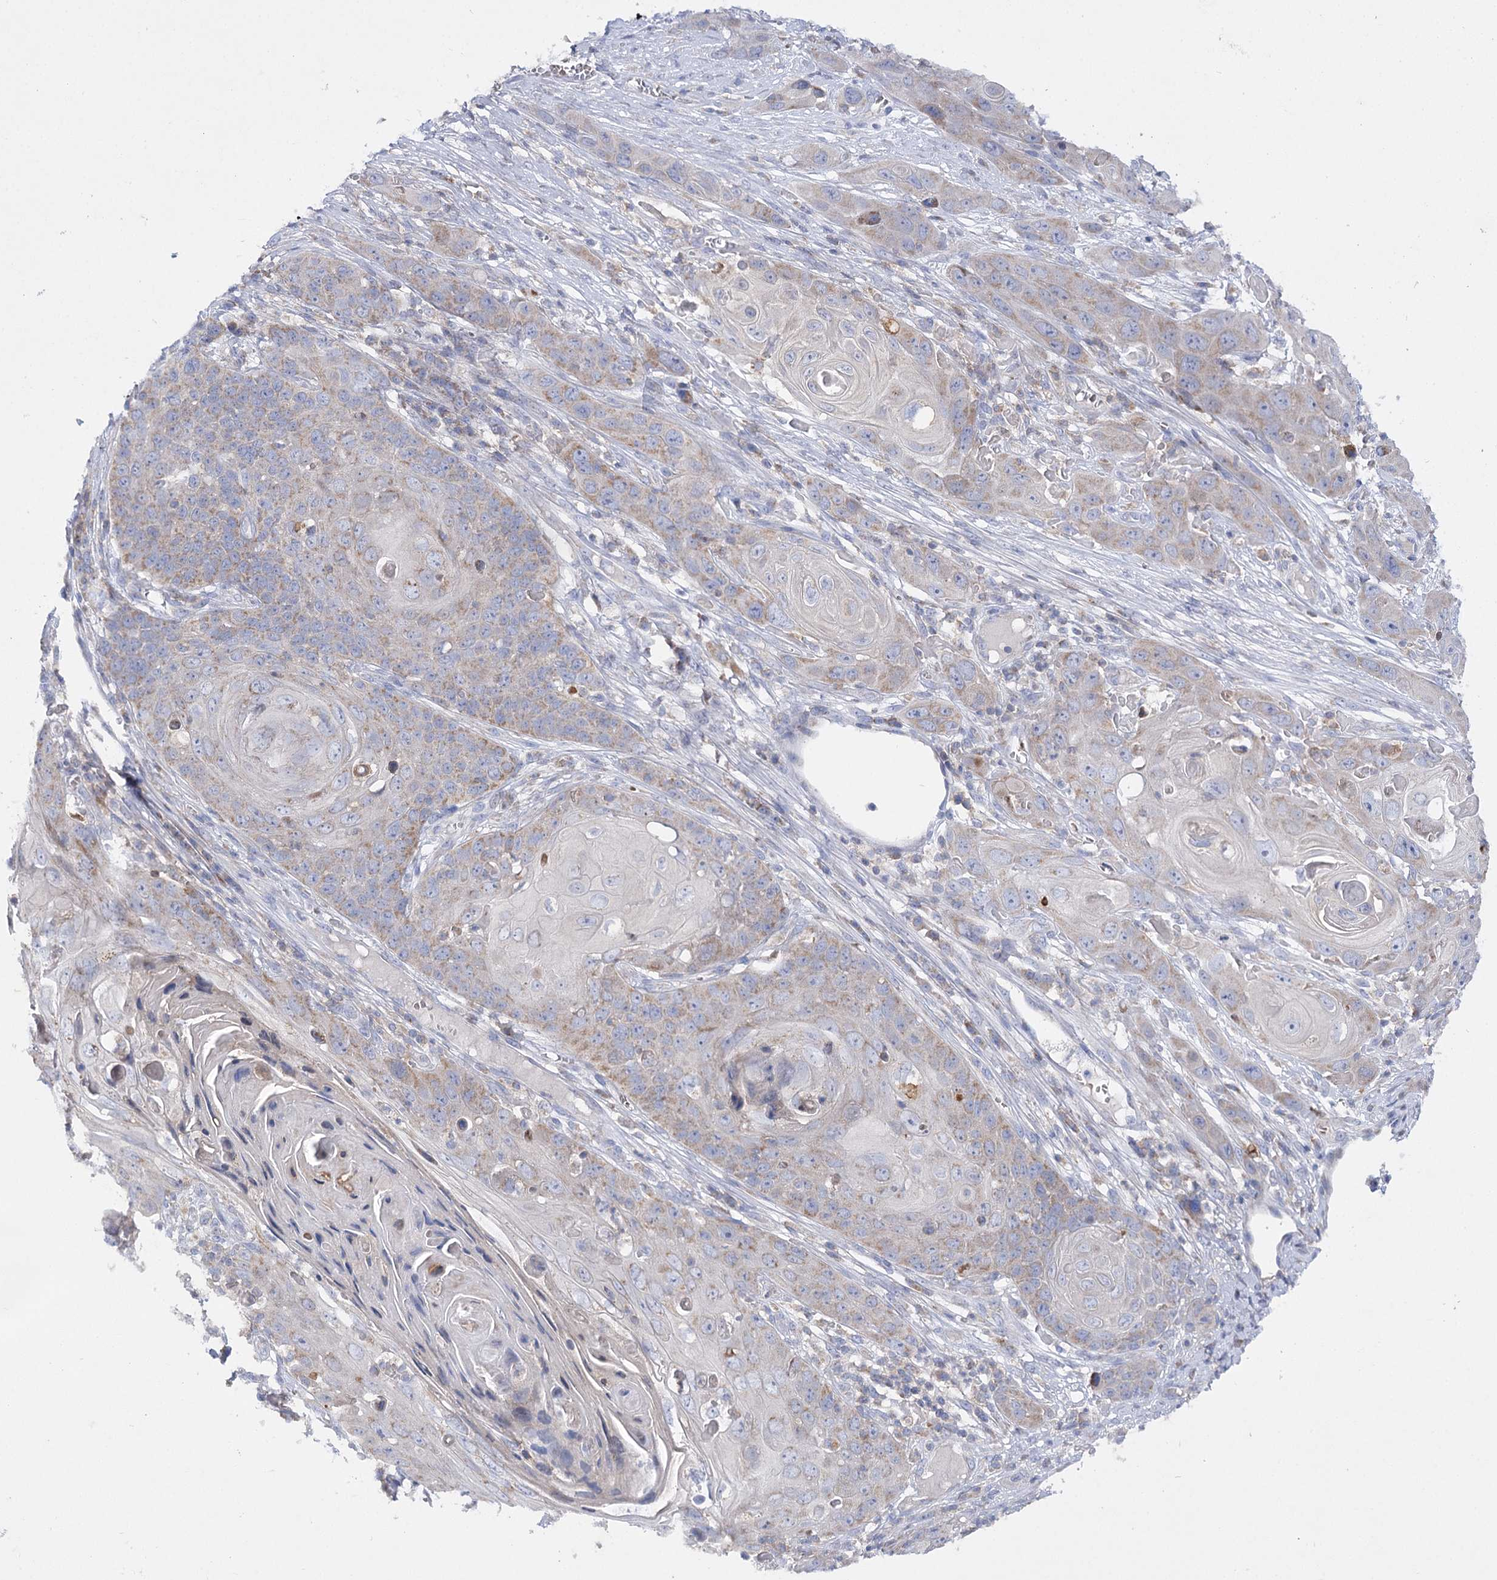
{"staining": {"intensity": "weak", "quantity": "25%-75%", "location": "cytoplasmic/membranous"}, "tissue": "skin cancer", "cell_type": "Tumor cells", "image_type": "cancer", "snomed": [{"axis": "morphology", "description": "Squamous cell carcinoma, NOS"}, {"axis": "topography", "description": "Skin"}], "caption": "Protein staining exhibits weak cytoplasmic/membranous expression in about 25%-75% of tumor cells in squamous cell carcinoma (skin).", "gene": "COX15", "patient": {"sex": "male", "age": 55}}